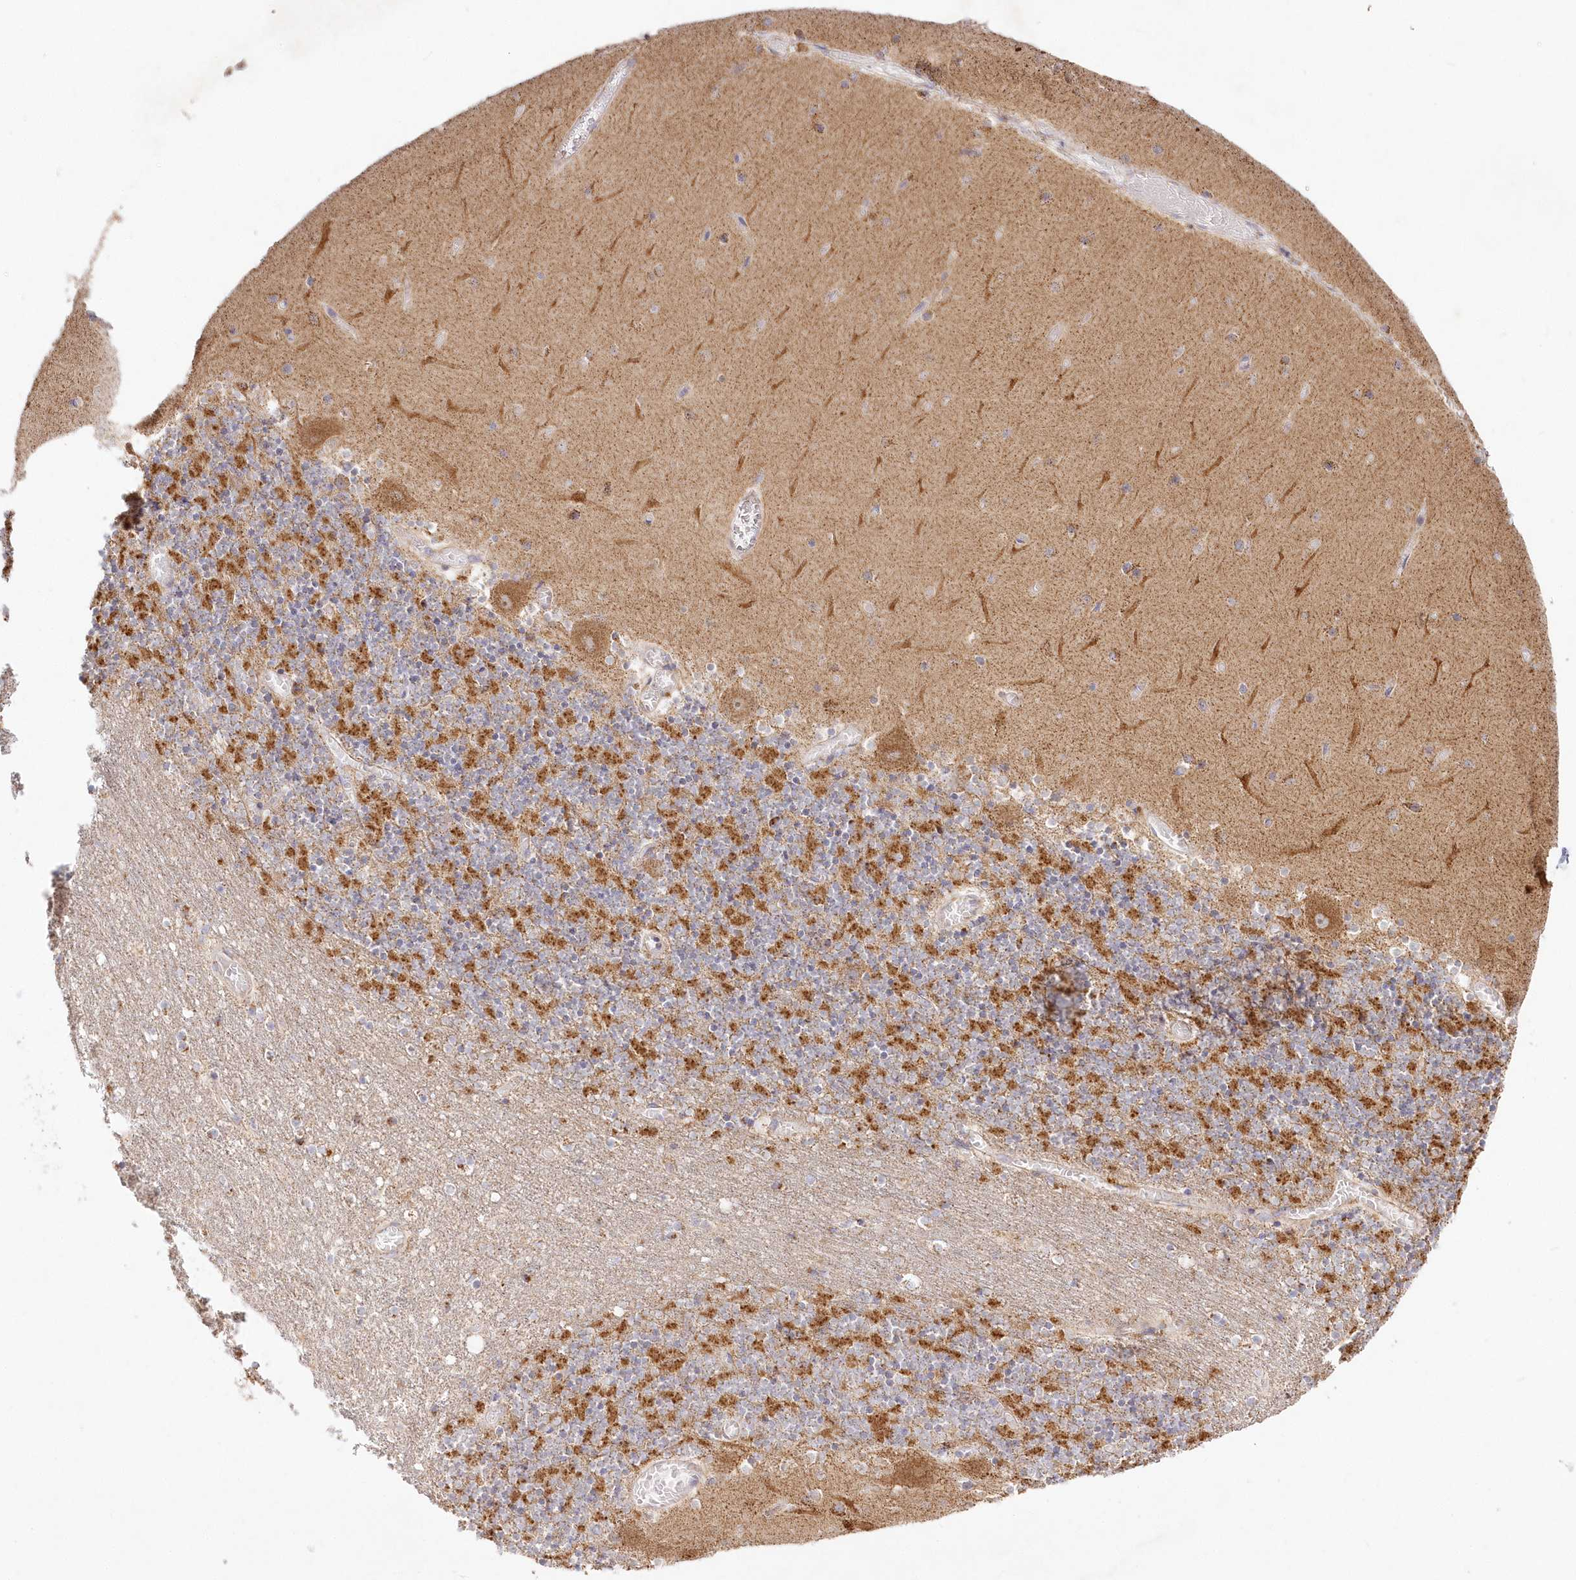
{"staining": {"intensity": "strong", "quantity": ">75%", "location": "cytoplasmic/membranous"}, "tissue": "cerebellum", "cell_type": "Cells in granular layer", "image_type": "normal", "snomed": [{"axis": "morphology", "description": "Normal tissue, NOS"}, {"axis": "topography", "description": "Cerebellum"}], "caption": "The micrograph demonstrates a brown stain indicating the presence of a protein in the cytoplasmic/membranous of cells in granular layer in cerebellum. (DAB IHC with brightfield microscopy, high magnification).", "gene": "DNA2", "patient": {"sex": "female", "age": 28}}